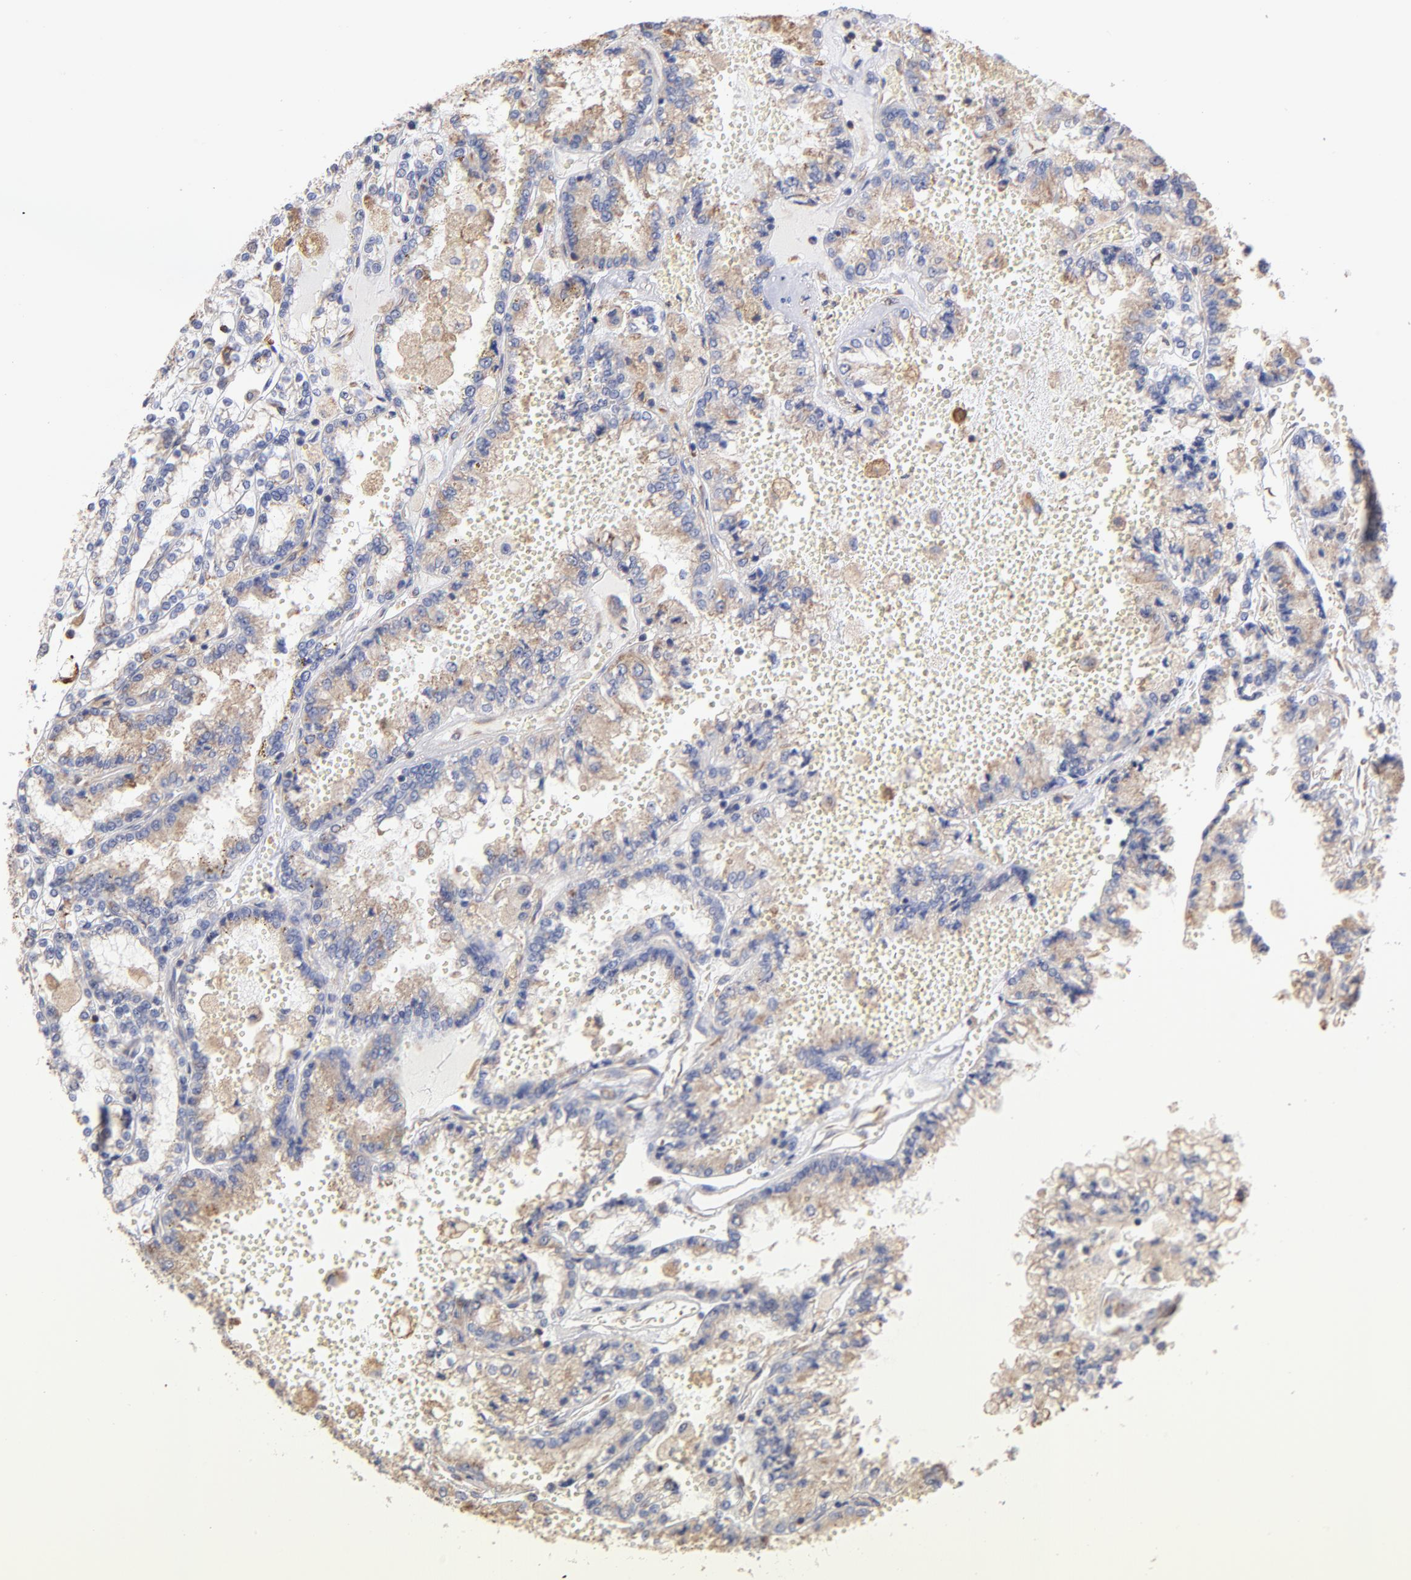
{"staining": {"intensity": "negative", "quantity": "none", "location": "none"}, "tissue": "renal cancer", "cell_type": "Tumor cells", "image_type": "cancer", "snomed": [{"axis": "morphology", "description": "Adenocarcinoma, NOS"}, {"axis": "topography", "description": "Kidney"}], "caption": "Immunohistochemistry of human renal cancer exhibits no positivity in tumor cells. (DAB (3,3'-diaminobenzidine) immunohistochemistry (IHC) visualized using brightfield microscopy, high magnification).", "gene": "RPL9", "patient": {"sex": "female", "age": 56}}